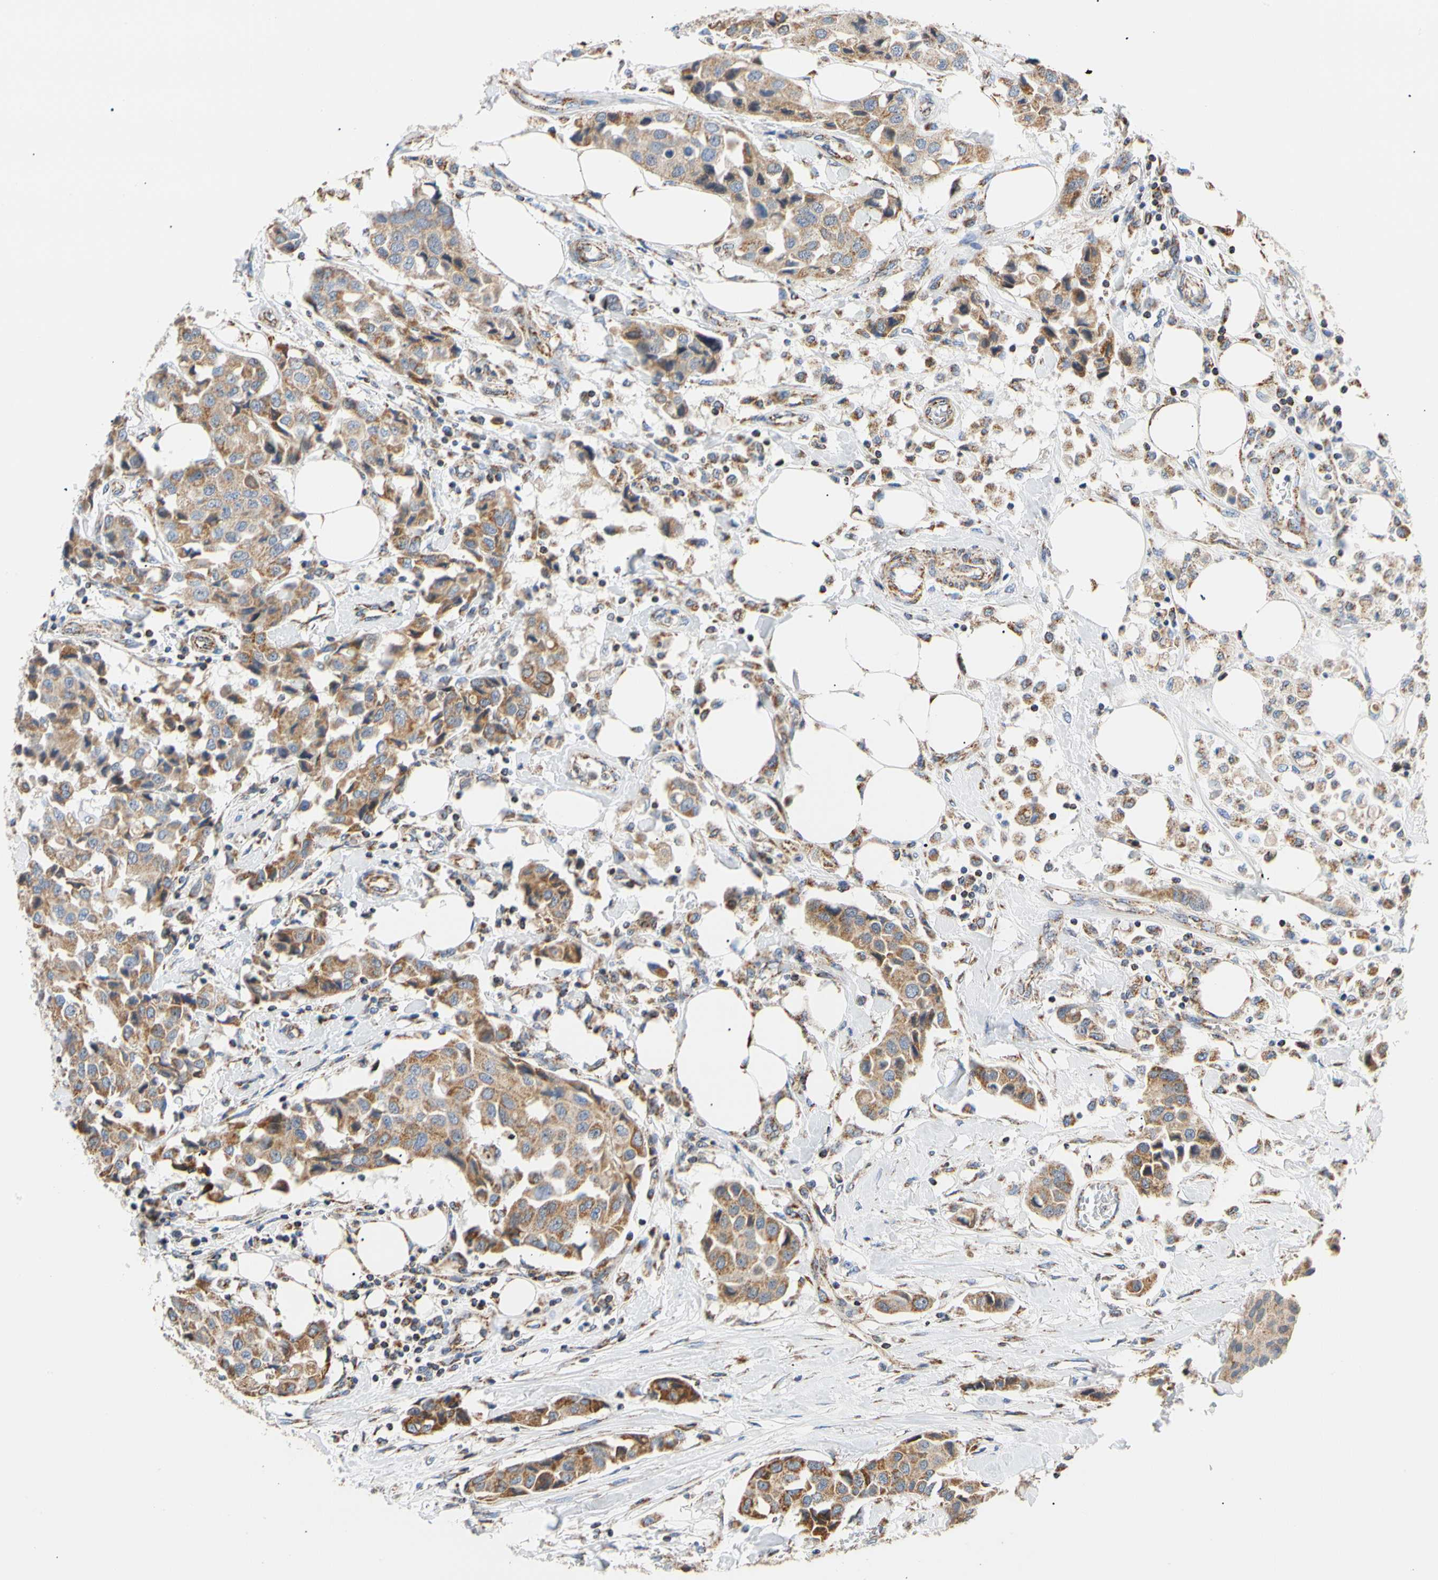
{"staining": {"intensity": "moderate", "quantity": ">75%", "location": "cytoplasmic/membranous"}, "tissue": "breast cancer", "cell_type": "Tumor cells", "image_type": "cancer", "snomed": [{"axis": "morphology", "description": "Duct carcinoma"}, {"axis": "topography", "description": "Breast"}], "caption": "DAB immunohistochemical staining of human invasive ductal carcinoma (breast) reveals moderate cytoplasmic/membranous protein positivity in approximately >75% of tumor cells.", "gene": "ACAT1", "patient": {"sex": "female", "age": 80}}